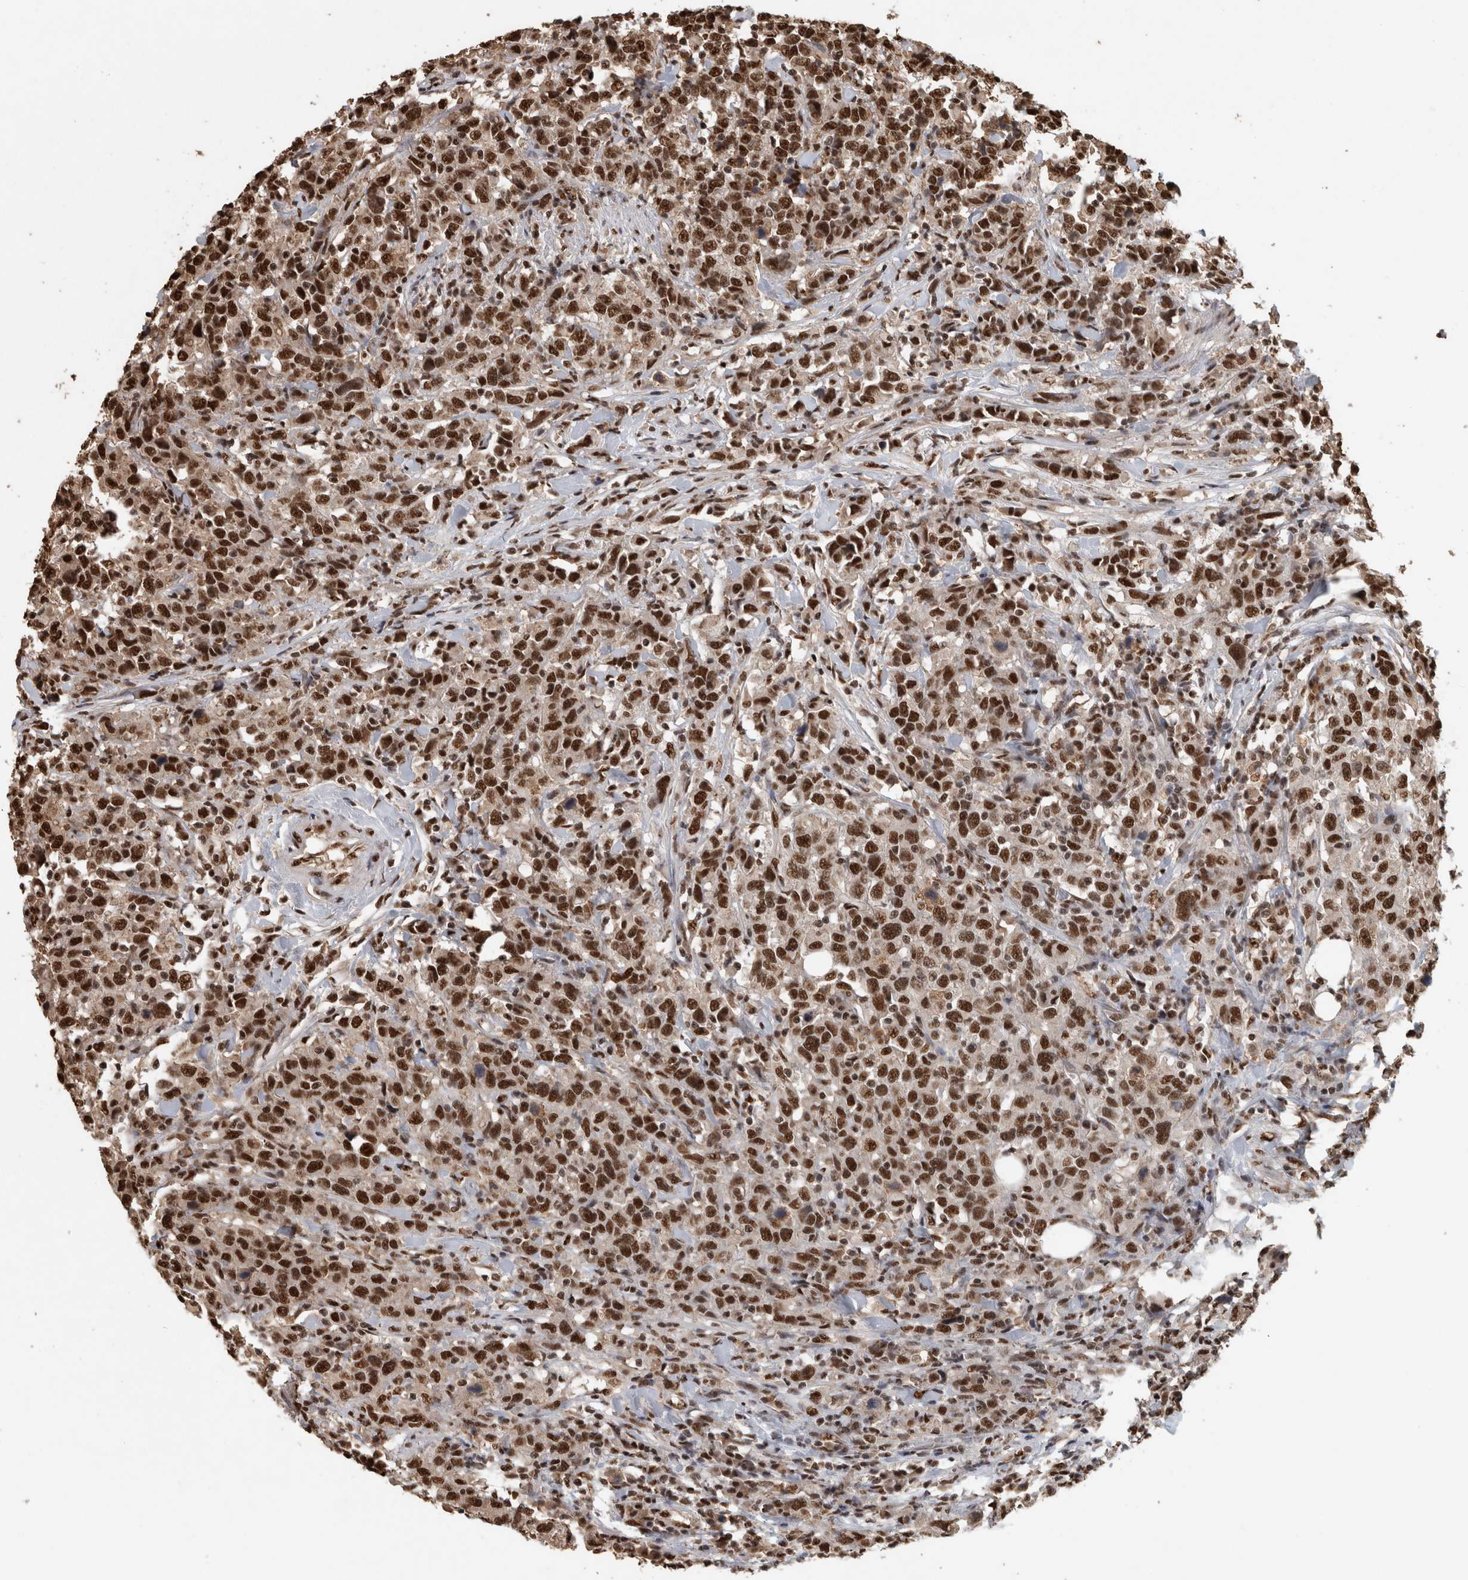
{"staining": {"intensity": "strong", "quantity": ">75%", "location": "nuclear"}, "tissue": "urothelial cancer", "cell_type": "Tumor cells", "image_type": "cancer", "snomed": [{"axis": "morphology", "description": "Urothelial carcinoma, High grade"}, {"axis": "topography", "description": "Urinary bladder"}], "caption": "The photomicrograph exhibits a brown stain indicating the presence of a protein in the nuclear of tumor cells in high-grade urothelial carcinoma.", "gene": "RAD50", "patient": {"sex": "male", "age": 61}}